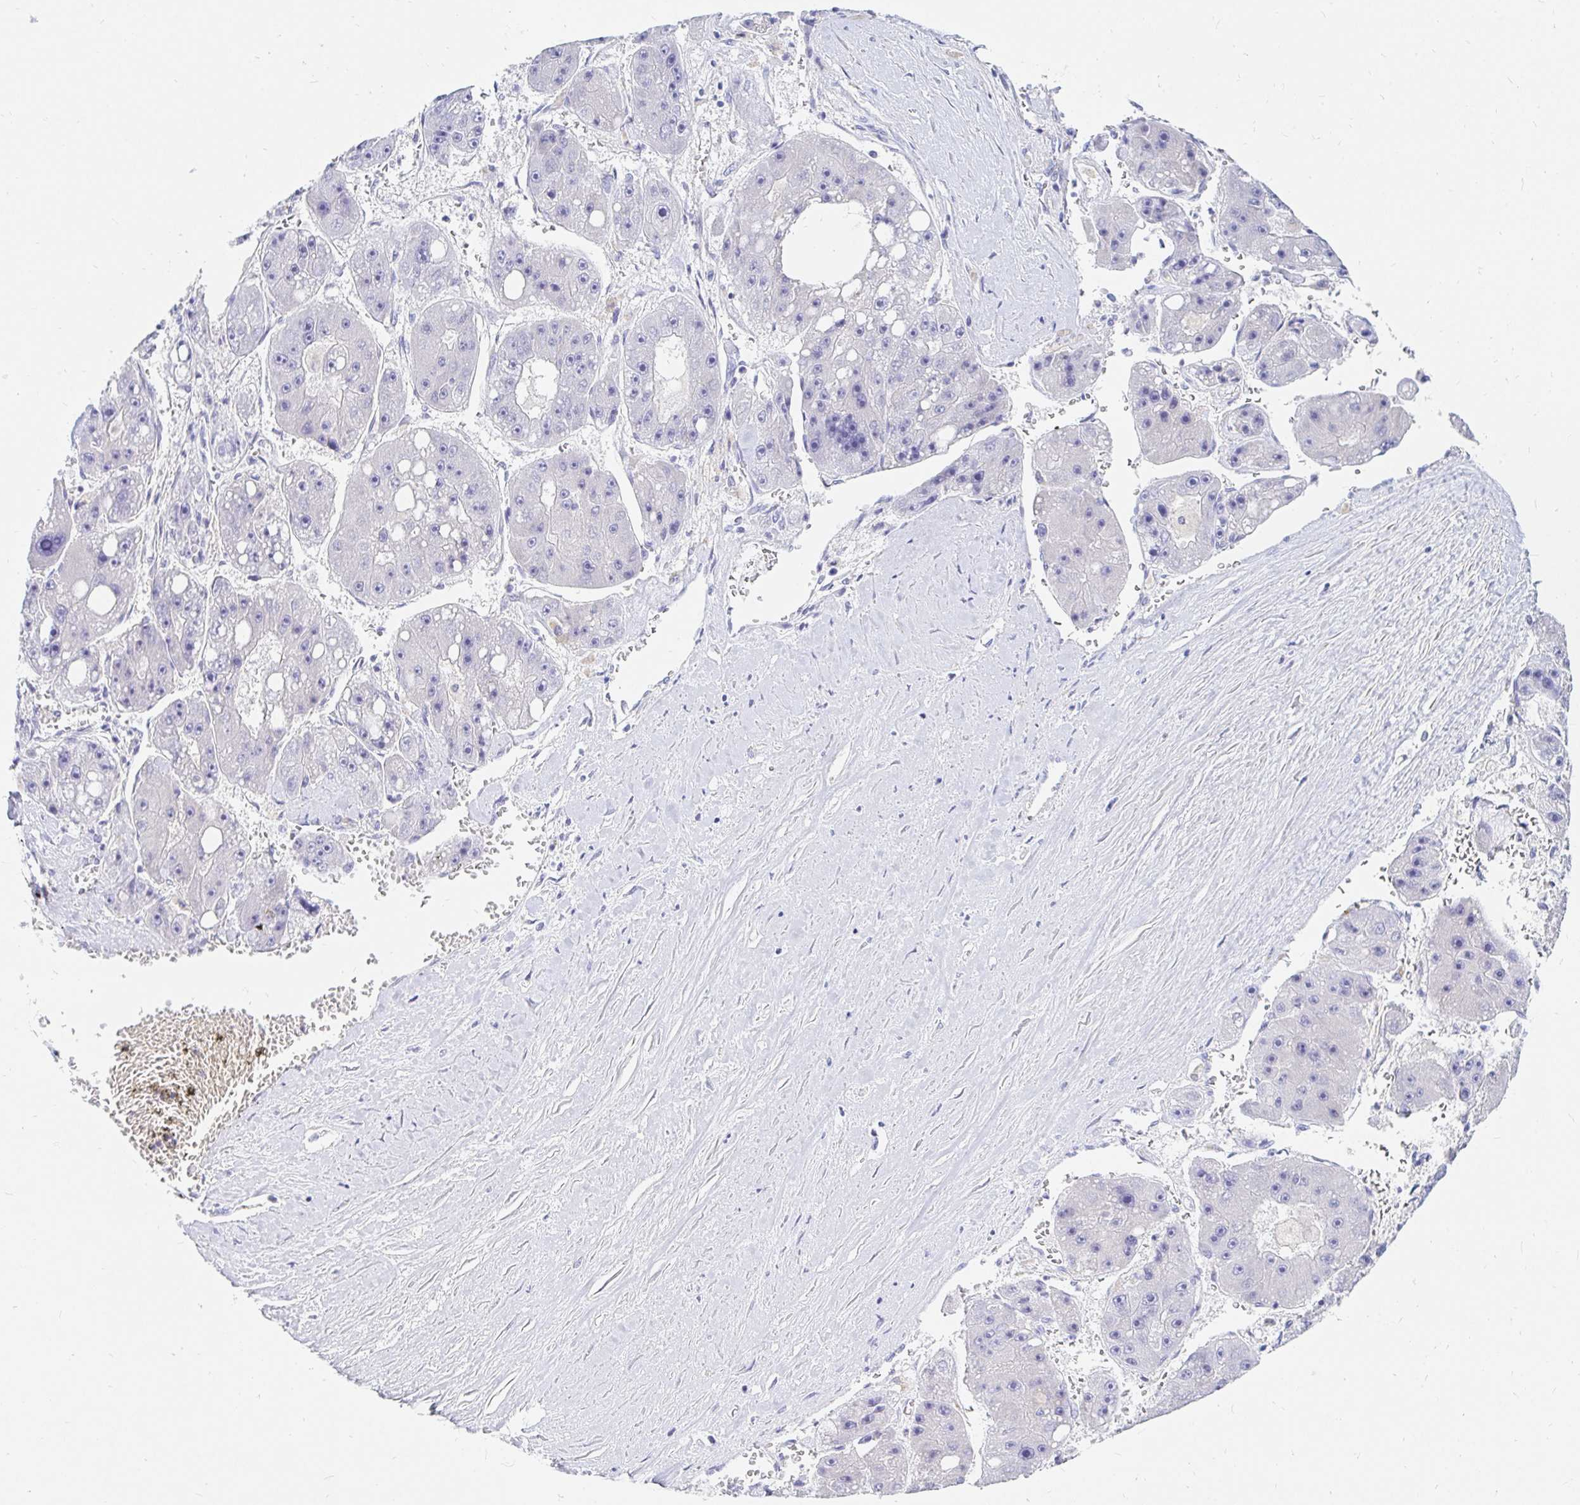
{"staining": {"intensity": "negative", "quantity": "none", "location": "none"}, "tissue": "liver cancer", "cell_type": "Tumor cells", "image_type": "cancer", "snomed": [{"axis": "morphology", "description": "Carcinoma, Hepatocellular, NOS"}, {"axis": "topography", "description": "Liver"}], "caption": "Tumor cells are negative for brown protein staining in liver cancer (hepatocellular carcinoma).", "gene": "NR2E1", "patient": {"sex": "female", "age": 61}}